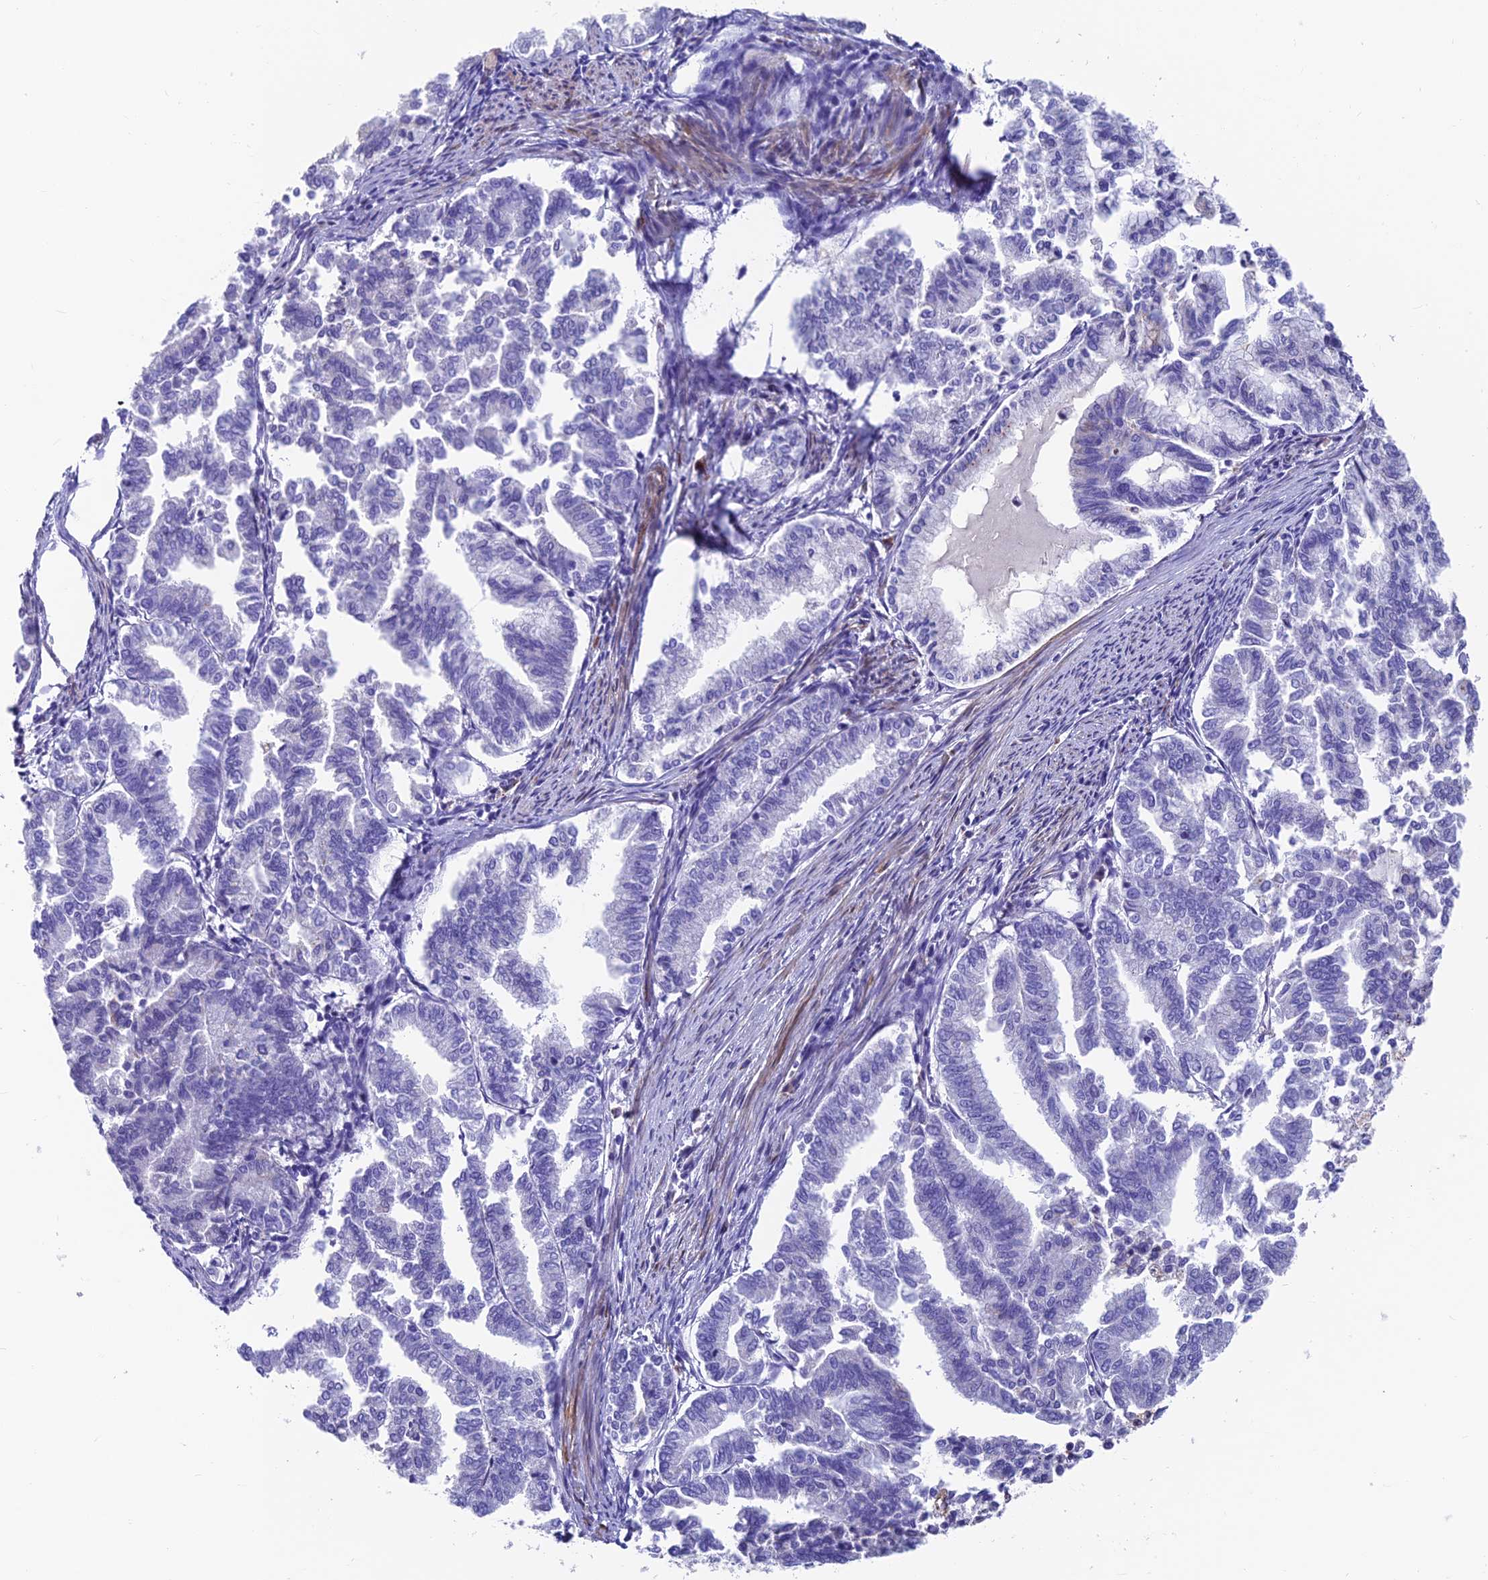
{"staining": {"intensity": "negative", "quantity": "none", "location": "none"}, "tissue": "endometrial cancer", "cell_type": "Tumor cells", "image_type": "cancer", "snomed": [{"axis": "morphology", "description": "Adenocarcinoma, NOS"}, {"axis": "topography", "description": "Endometrium"}], "caption": "The immunohistochemistry histopathology image has no significant staining in tumor cells of endometrial adenocarcinoma tissue.", "gene": "GNG11", "patient": {"sex": "female", "age": 79}}